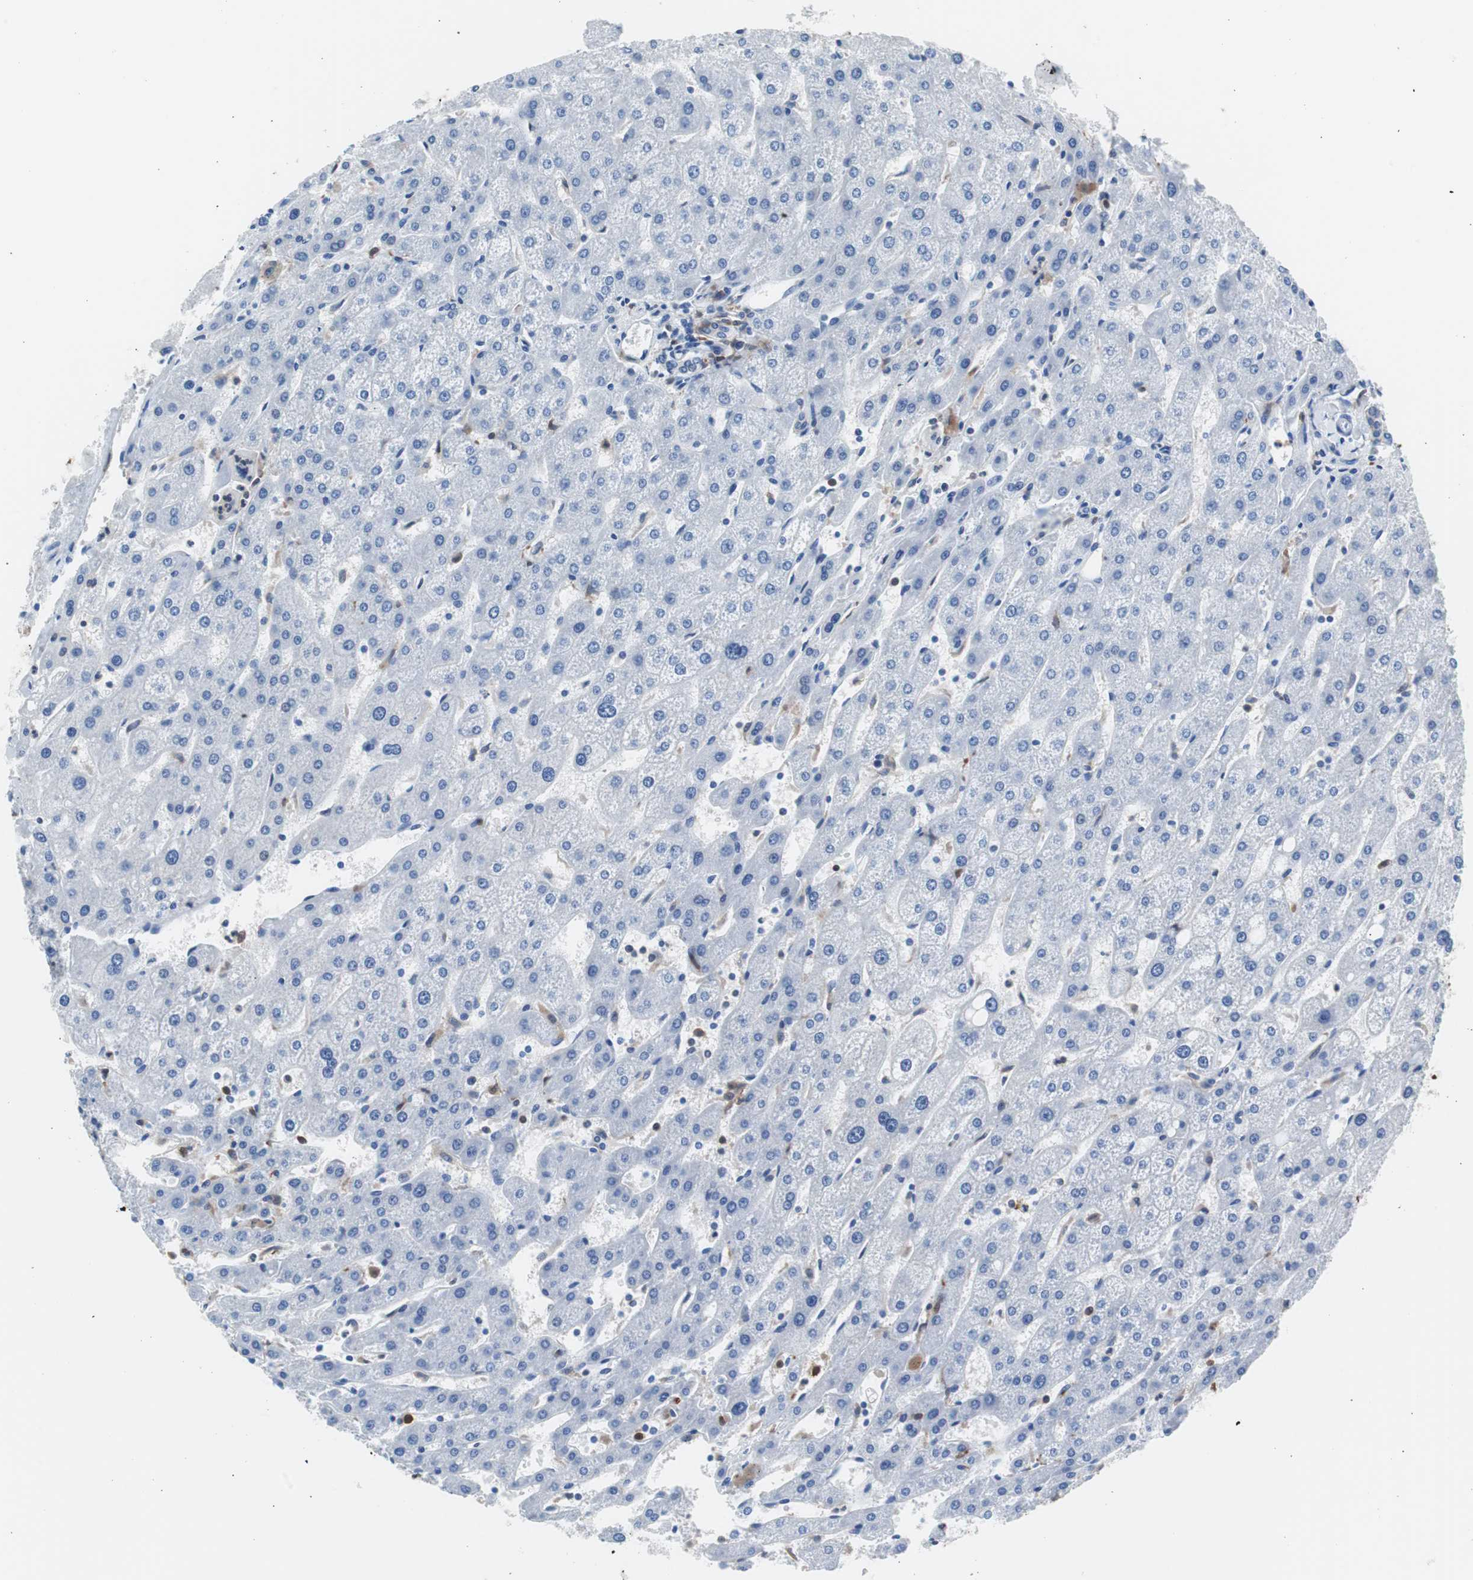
{"staining": {"intensity": "weak", "quantity": "25%-75%", "location": "cytoplasmic/membranous"}, "tissue": "liver", "cell_type": "Cholangiocytes", "image_type": "normal", "snomed": [{"axis": "morphology", "description": "Normal tissue, NOS"}, {"axis": "topography", "description": "Liver"}], "caption": "An immunohistochemistry (IHC) histopathology image of benign tissue is shown. Protein staining in brown labels weak cytoplasmic/membranous positivity in liver within cholangiocytes.", "gene": "SYK", "patient": {"sex": "male", "age": 67}}